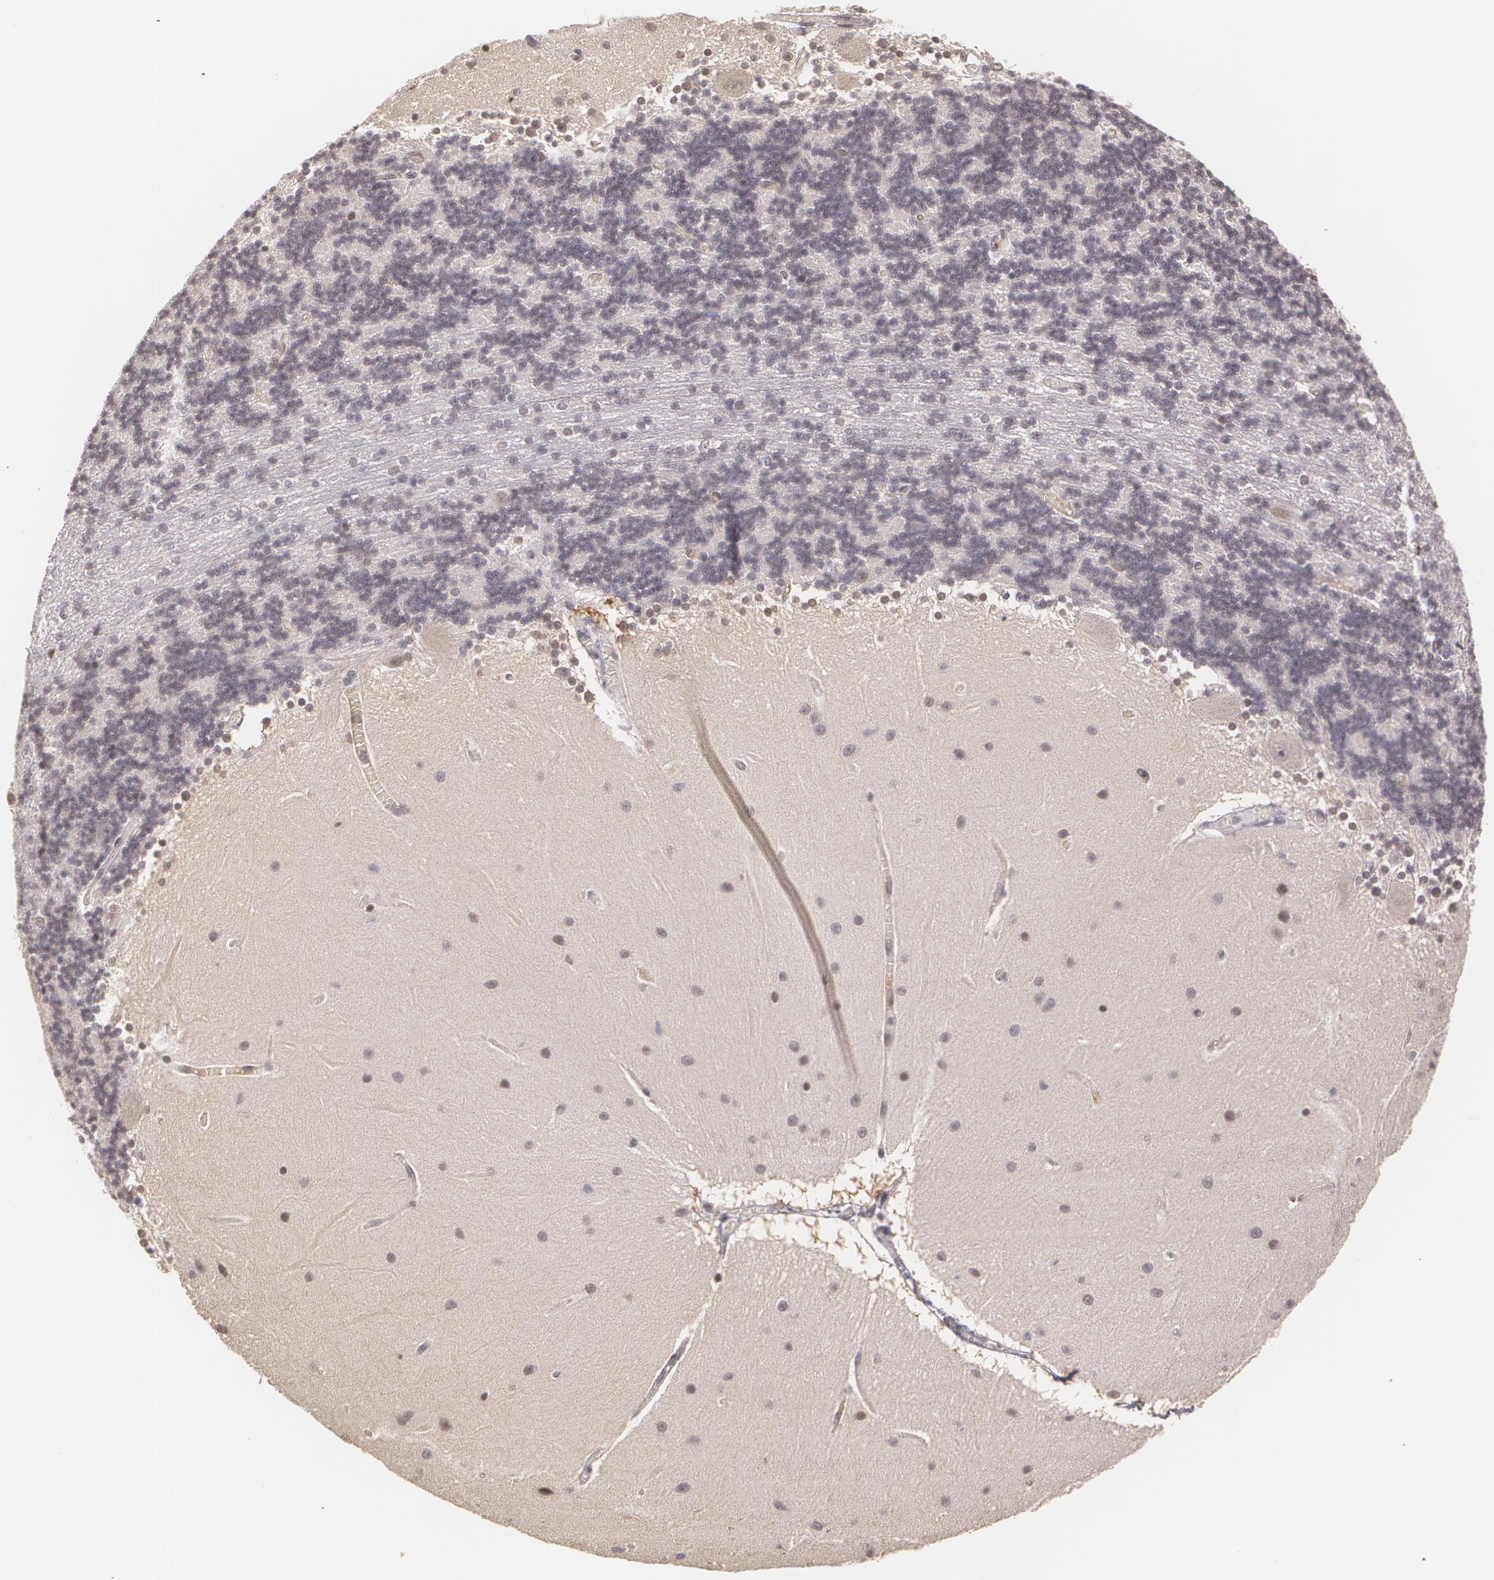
{"staining": {"intensity": "negative", "quantity": "none", "location": "none"}, "tissue": "cerebellum", "cell_type": "Cells in granular layer", "image_type": "normal", "snomed": [{"axis": "morphology", "description": "Normal tissue, NOS"}, {"axis": "topography", "description": "Cerebellum"}], "caption": "DAB (3,3'-diaminobenzidine) immunohistochemical staining of normal cerebellum displays no significant staining in cells in granular layer.", "gene": "ZBTB16", "patient": {"sex": "female", "age": 54}}